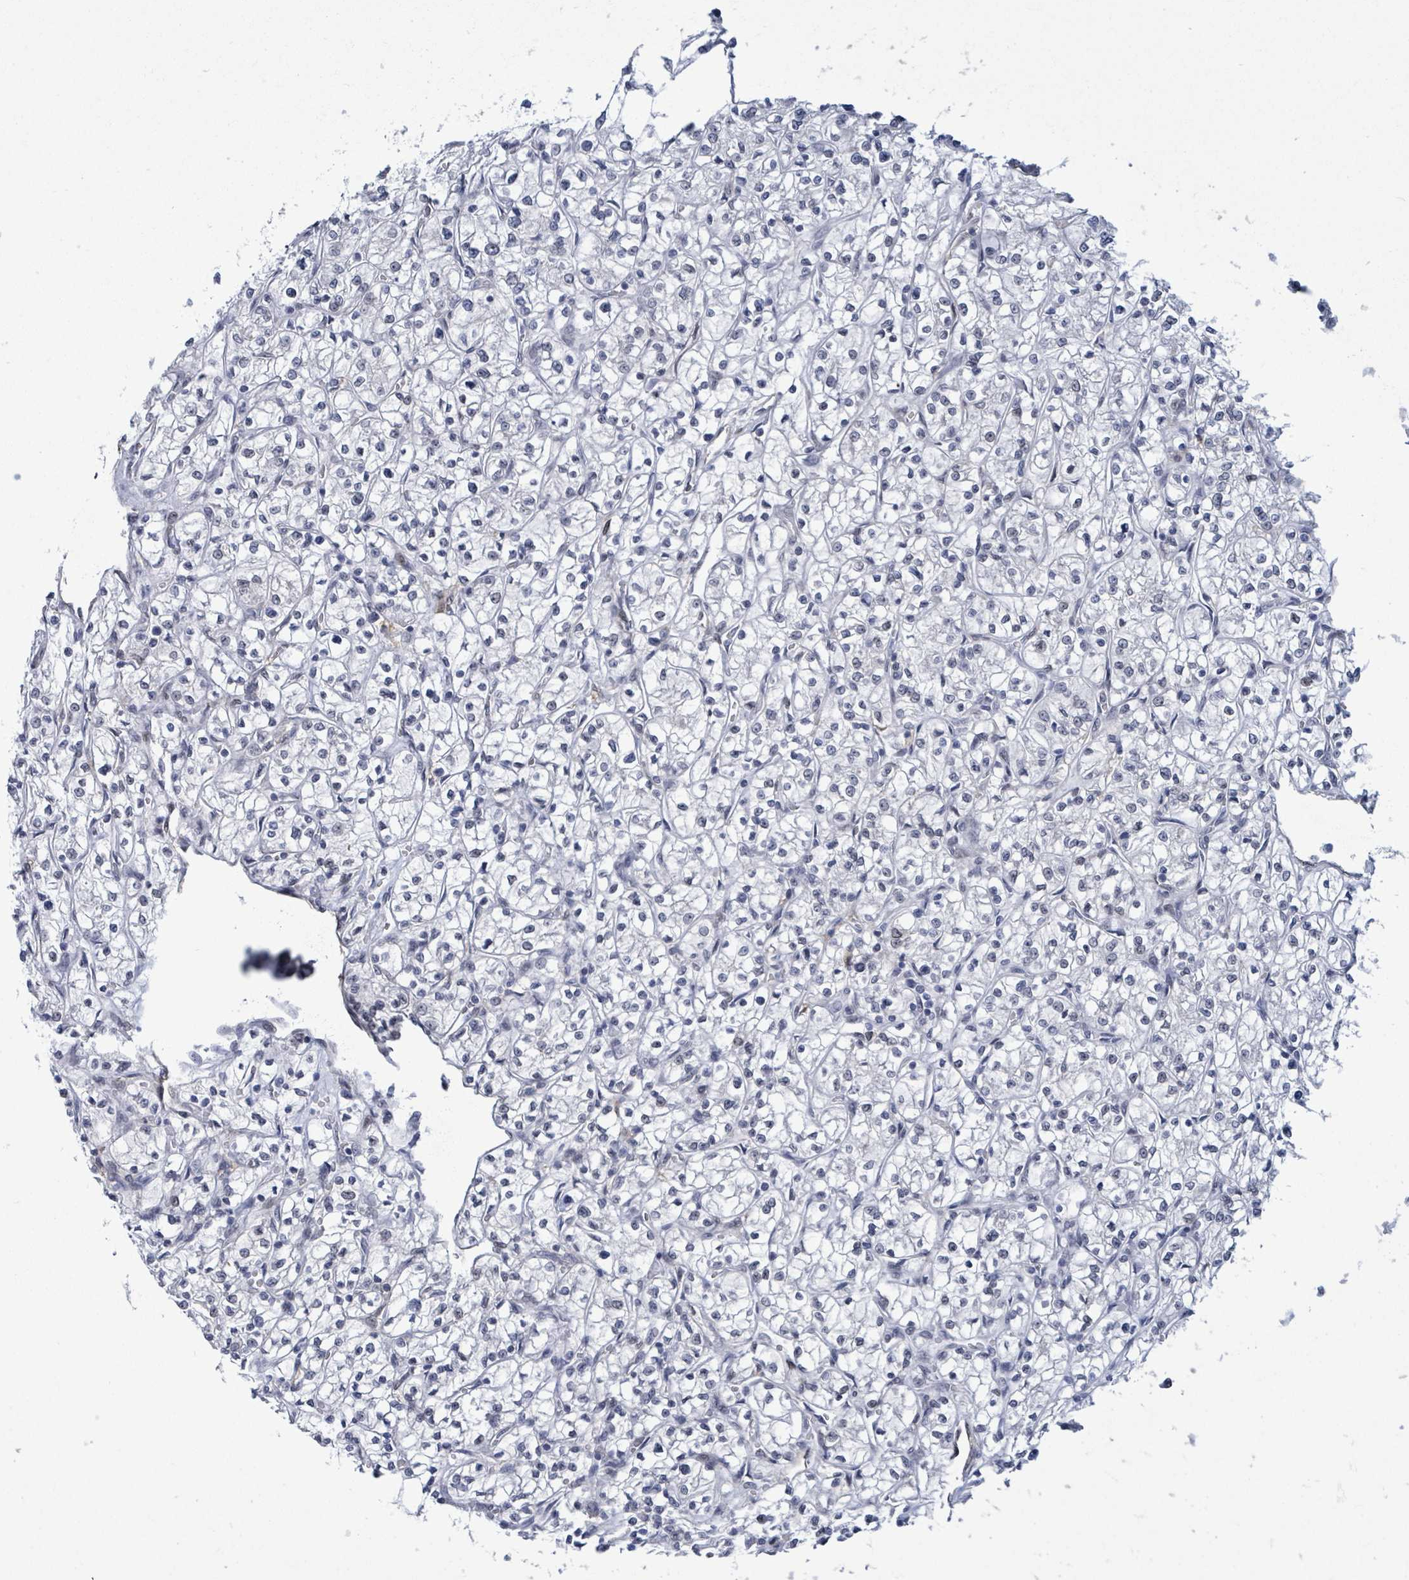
{"staining": {"intensity": "negative", "quantity": "none", "location": "none"}, "tissue": "renal cancer", "cell_type": "Tumor cells", "image_type": "cancer", "snomed": [{"axis": "morphology", "description": "Adenocarcinoma, NOS"}, {"axis": "topography", "description": "Kidney"}], "caption": "A histopathology image of adenocarcinoma (renal) stained for a protein demonstrates no brown staining in tumor cells. Nuclei are stained in blue.", "gene": "RRN3", "patient": {"sex": "female", "age": 64}}